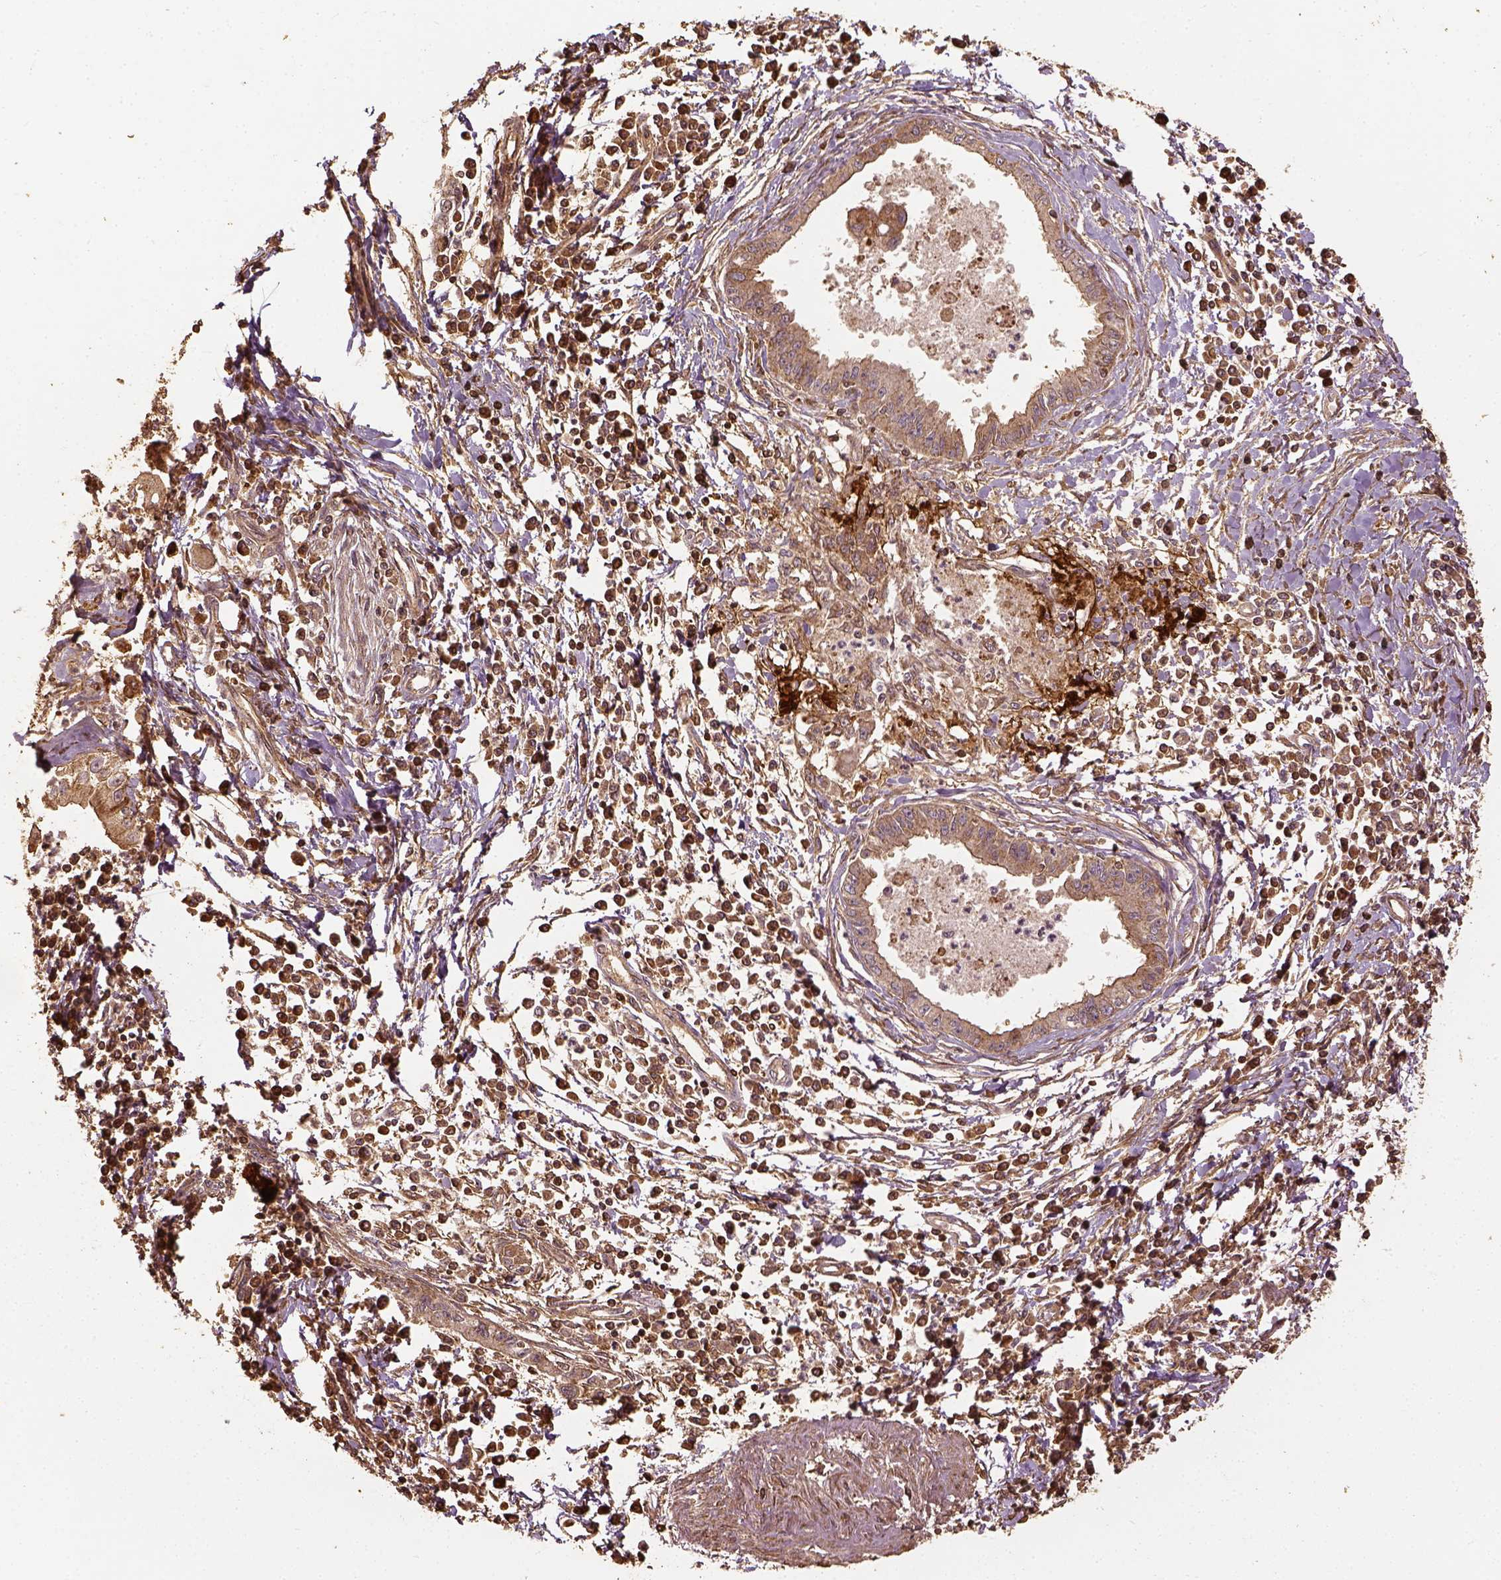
{"staining": {"intensity": "moderate", "quantity": ">75%", "location": "cytoplasmic/membranous"}, "tissue": "pancreatic cancer", "cell_type": "Tumor cells", "image_type": "cancer", "snomed": [{"axis": "morphology", "description": "Adenocarcinoma, NOS"}, {"axis": "topography", "description": "Pancreas"}], "caption": "High-magnification brightfield microscopy of pancreatic cancer (adenocarcinoma) stained with DAB (brown) and counterstained with hematoxylin (blue). tumor cells exhibit moderate cytoplasmic/membranous expression is appreciated in approximately>75% of cells. The staining was performed using DAB, with brown indicating positive protein expression. Nuclei are stained blue with hematoxylin.", "gene": "VEGFA", "patient": {"sex": "male", "age": 72}}